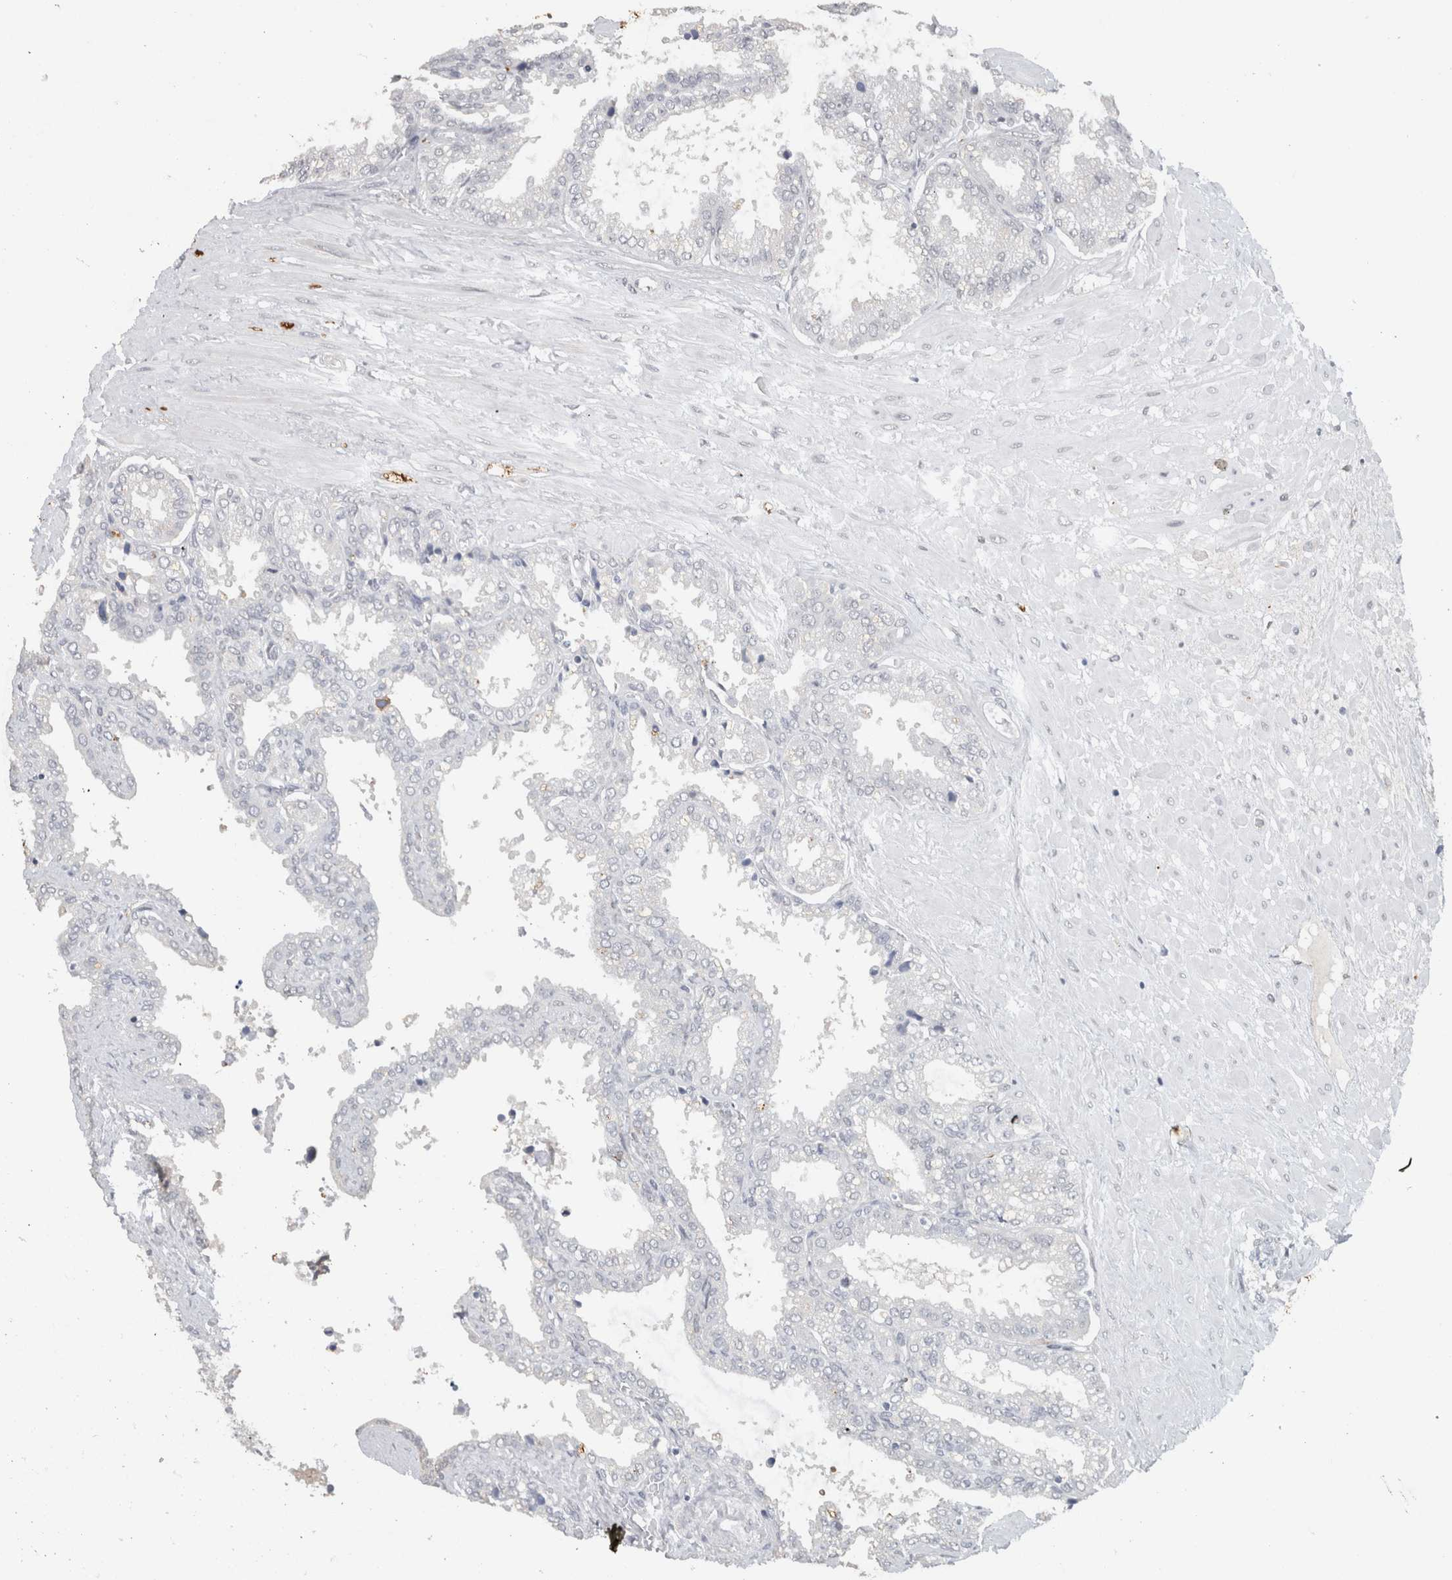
{"staining": {"intensity": "moderate", "quantity": "<25%", "location": "cytoplasmic/membranous"}, "tissue": "seminal vesicle", "cell_type": "Glandular cells", "image_type": "normal", "snomed": [{"axis": "morphology", "description": "Normal tissue, NOS"}, {"axis": "topography", "description": "Seminal veicle"}], "caption": "Immunohistochemistry histopathology image of normal seminal vesicle stained for a protein (brown), which demonstrates low levels of moderate cytoplasmic/membranous expression in about <25% of glandular cells.", "gene": "PRXL2A", "patient": {"sex": "male", "age": 46}}